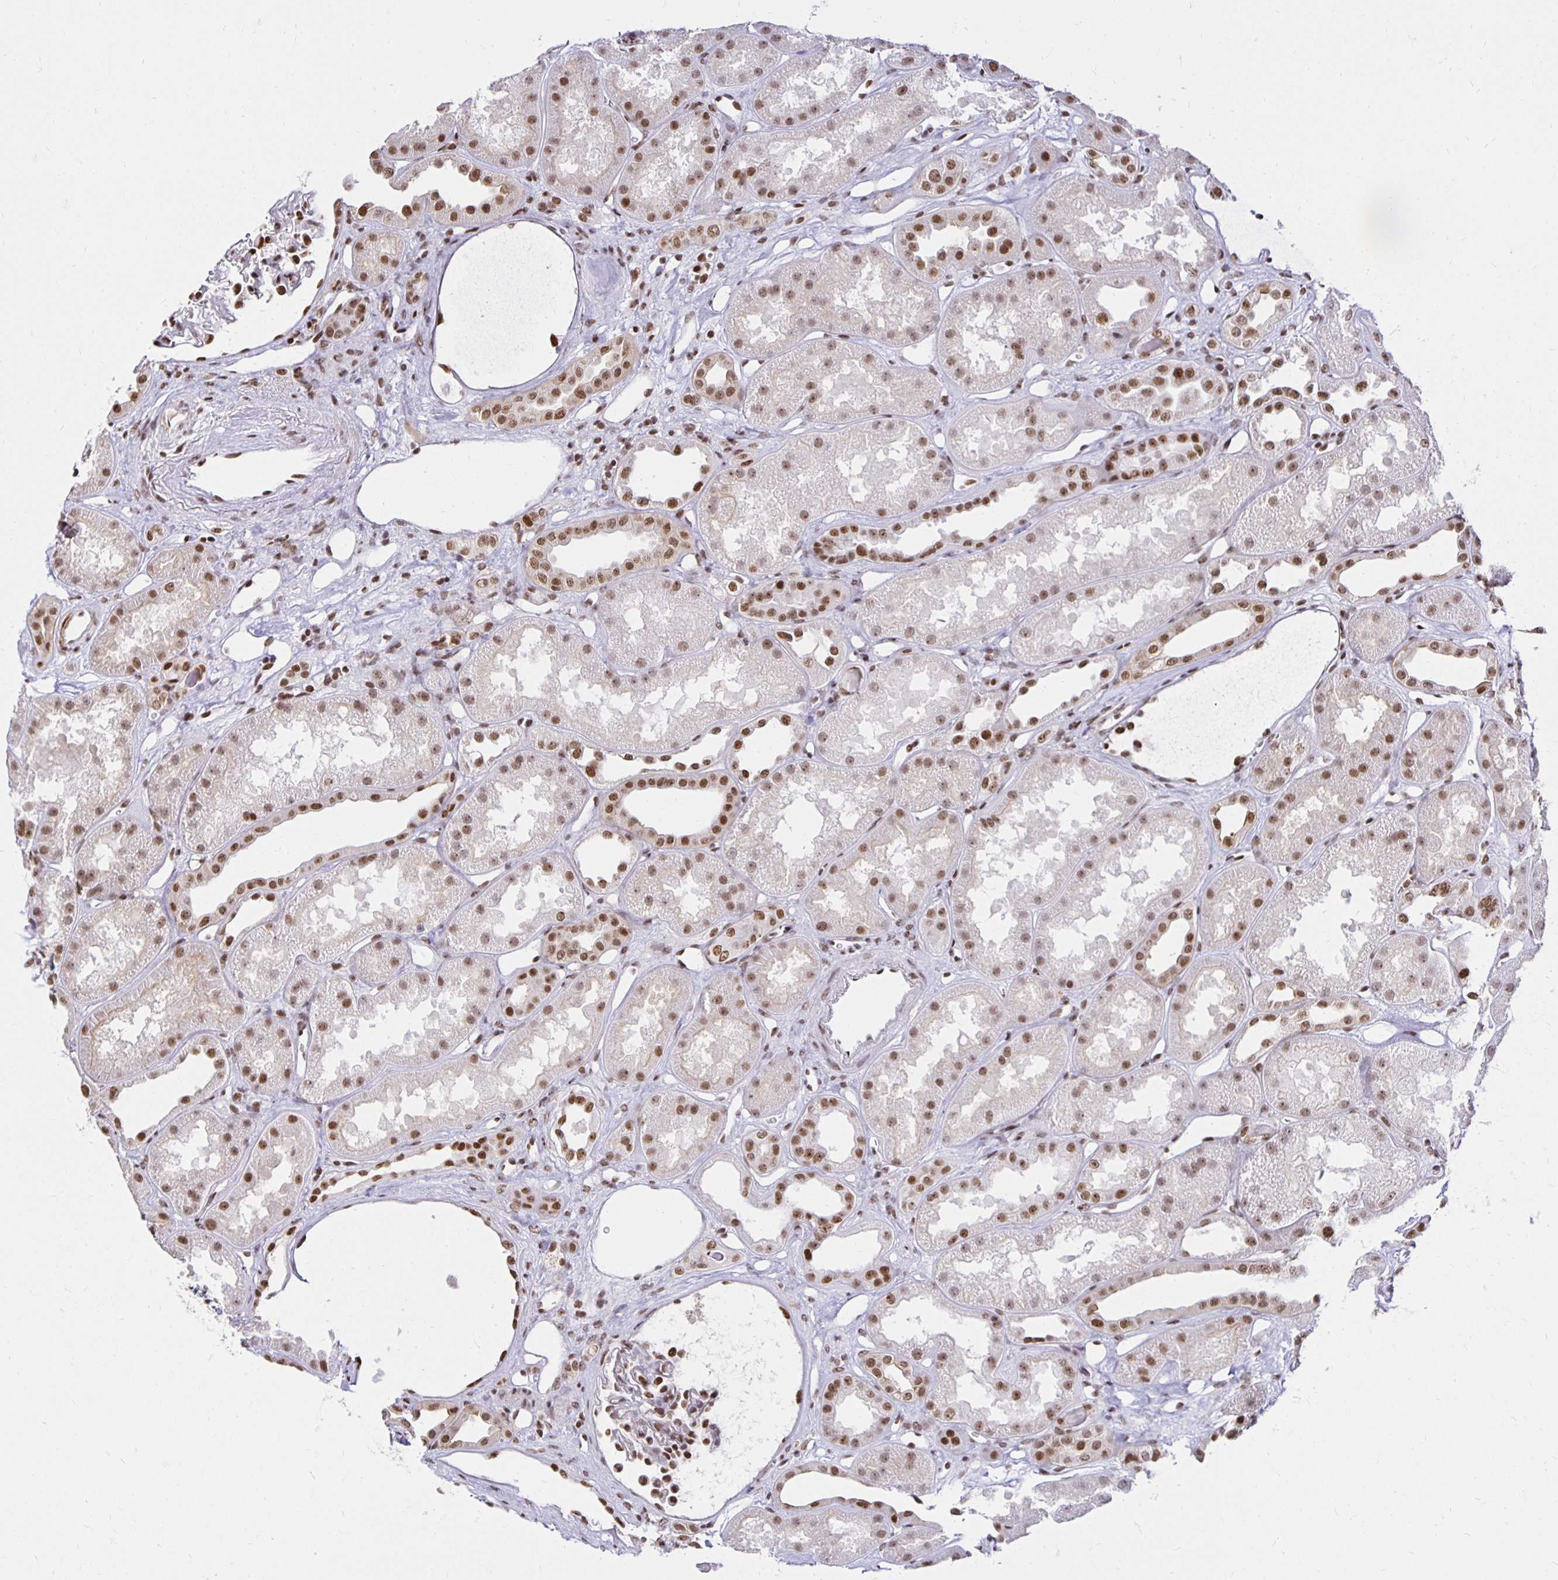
{"staining": {"intensity": "strong", "quantity": ">75%", "location": "nuclear"}, "tissue": "kidney", "cell_type": "Cells in glomeruli", "image_type": "normal", "snomed": [{"axis": "morphology", "description": "Normal tissue, NOS"}, {"axis": "topography", "description": "Kidney"}], "caption": "Kidney stained with DAB immunohistochemistry exhibits high levels of strong nuclear positivity in about >75% of cells in glomeruli.", "gene": "ZNF579", "patient": {"sex": "male", "age": 61}}